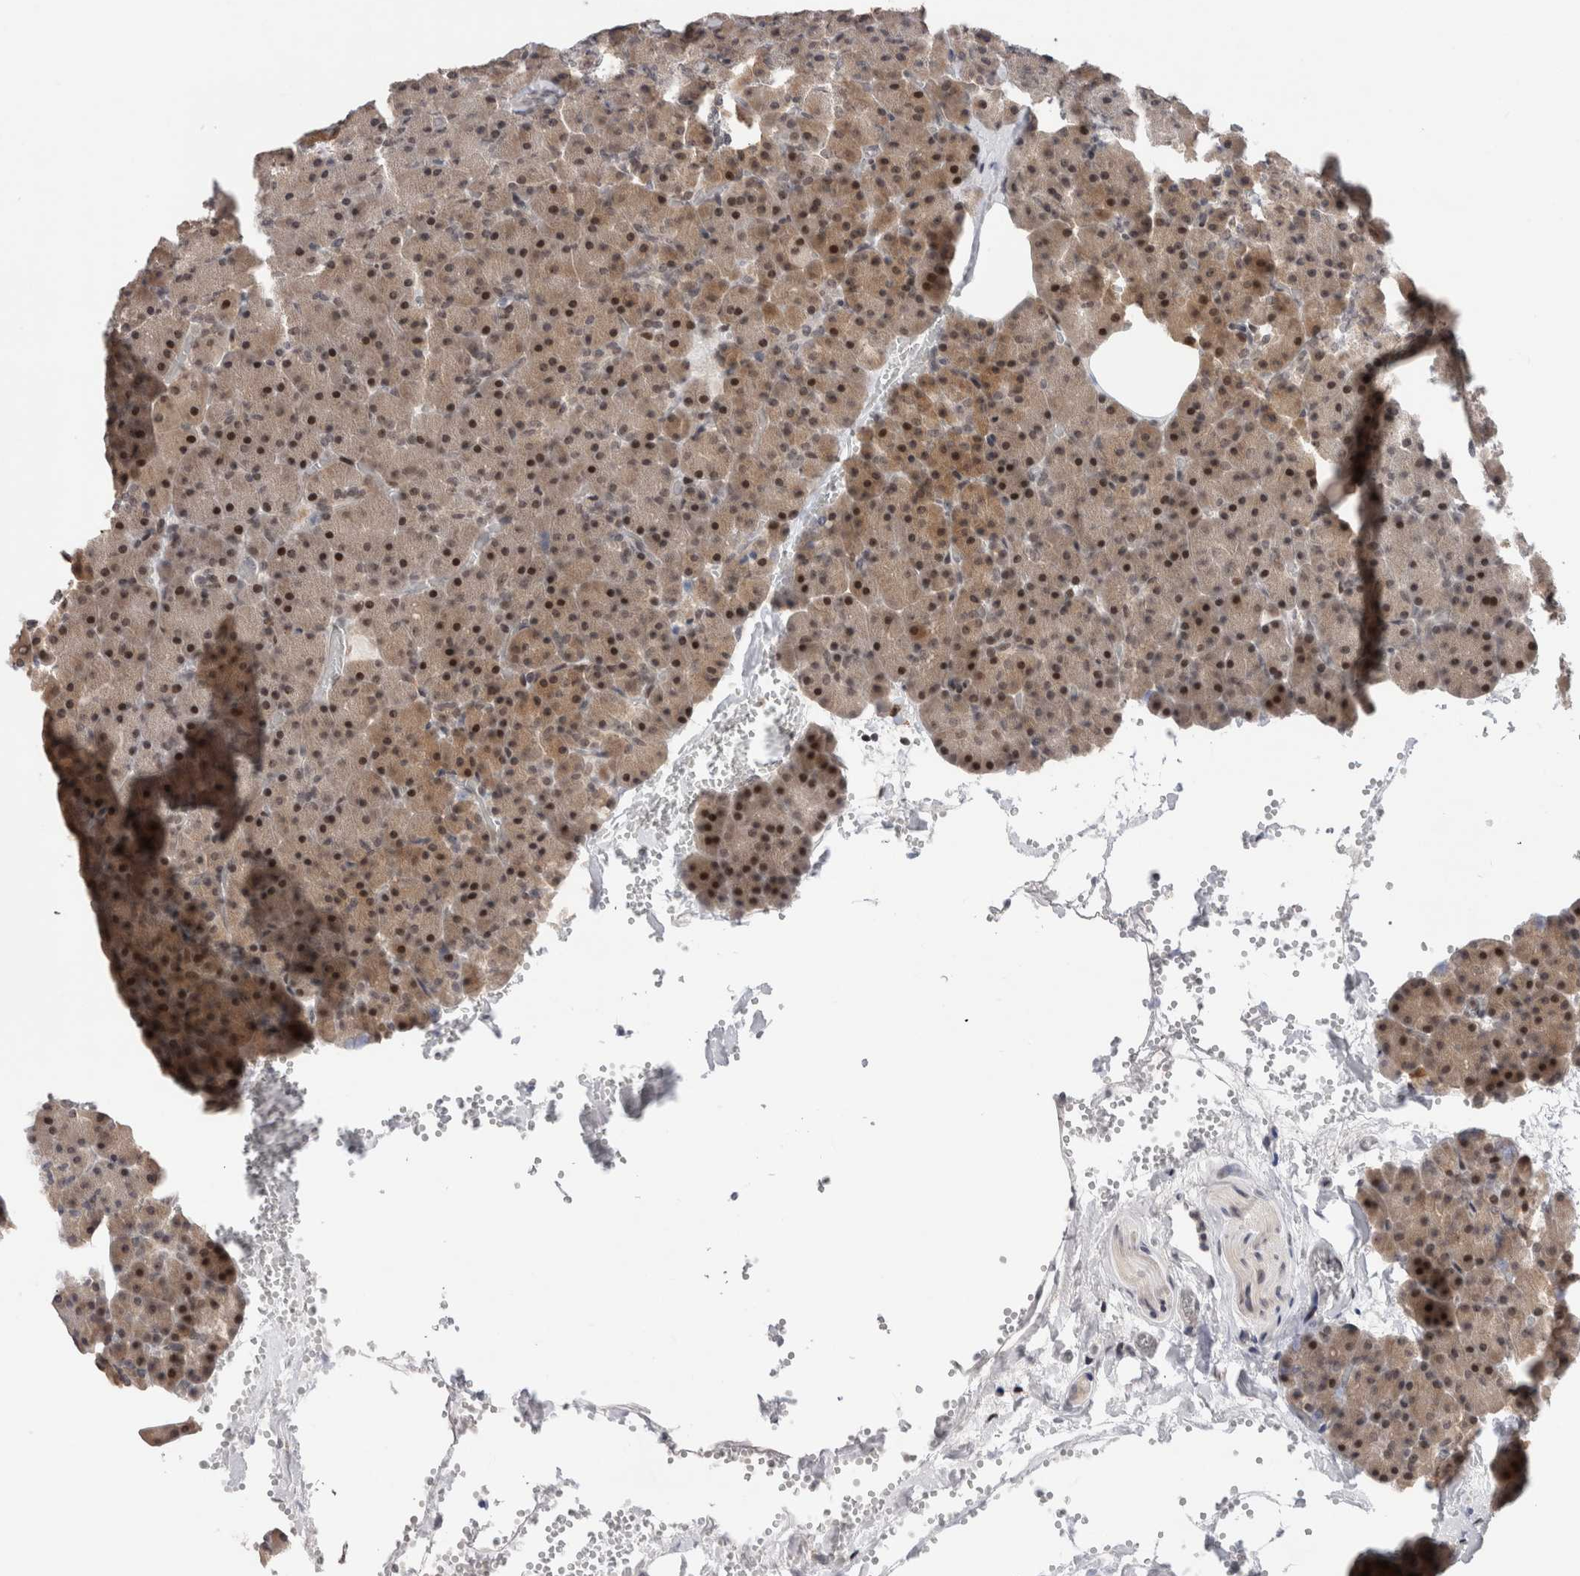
{"staining": {"intensity": "moderate", "quantity": ">75%", "location": "cytoplasmic/membranous,nuclear"}, "tissue": "pancreas", "cell_type": "Exocrine glandular cells", "image_type": "normal", "snomed": [{"axis": "morphology", "description": "Normal tissue, NOS"}, {"axis": "morphology", "description": "Carcinoid, malignant, NOS"}, {"axis": "topography", "description": "Pancreas"}], "caption": "Immunohistochemistry (IHC) histopathology image of normal pancreas: pancreas stained using immunohistochemistry reveals medium levels of moderate protein expression localized specifically in the cytoplasmic/membranous,nuclear of exocrine glandular cells, appearing as a cytoplasmic/membranous,nuclear brown color.", "gene": "ZNF521", "patient": {"sex": "female", "age": 35}}